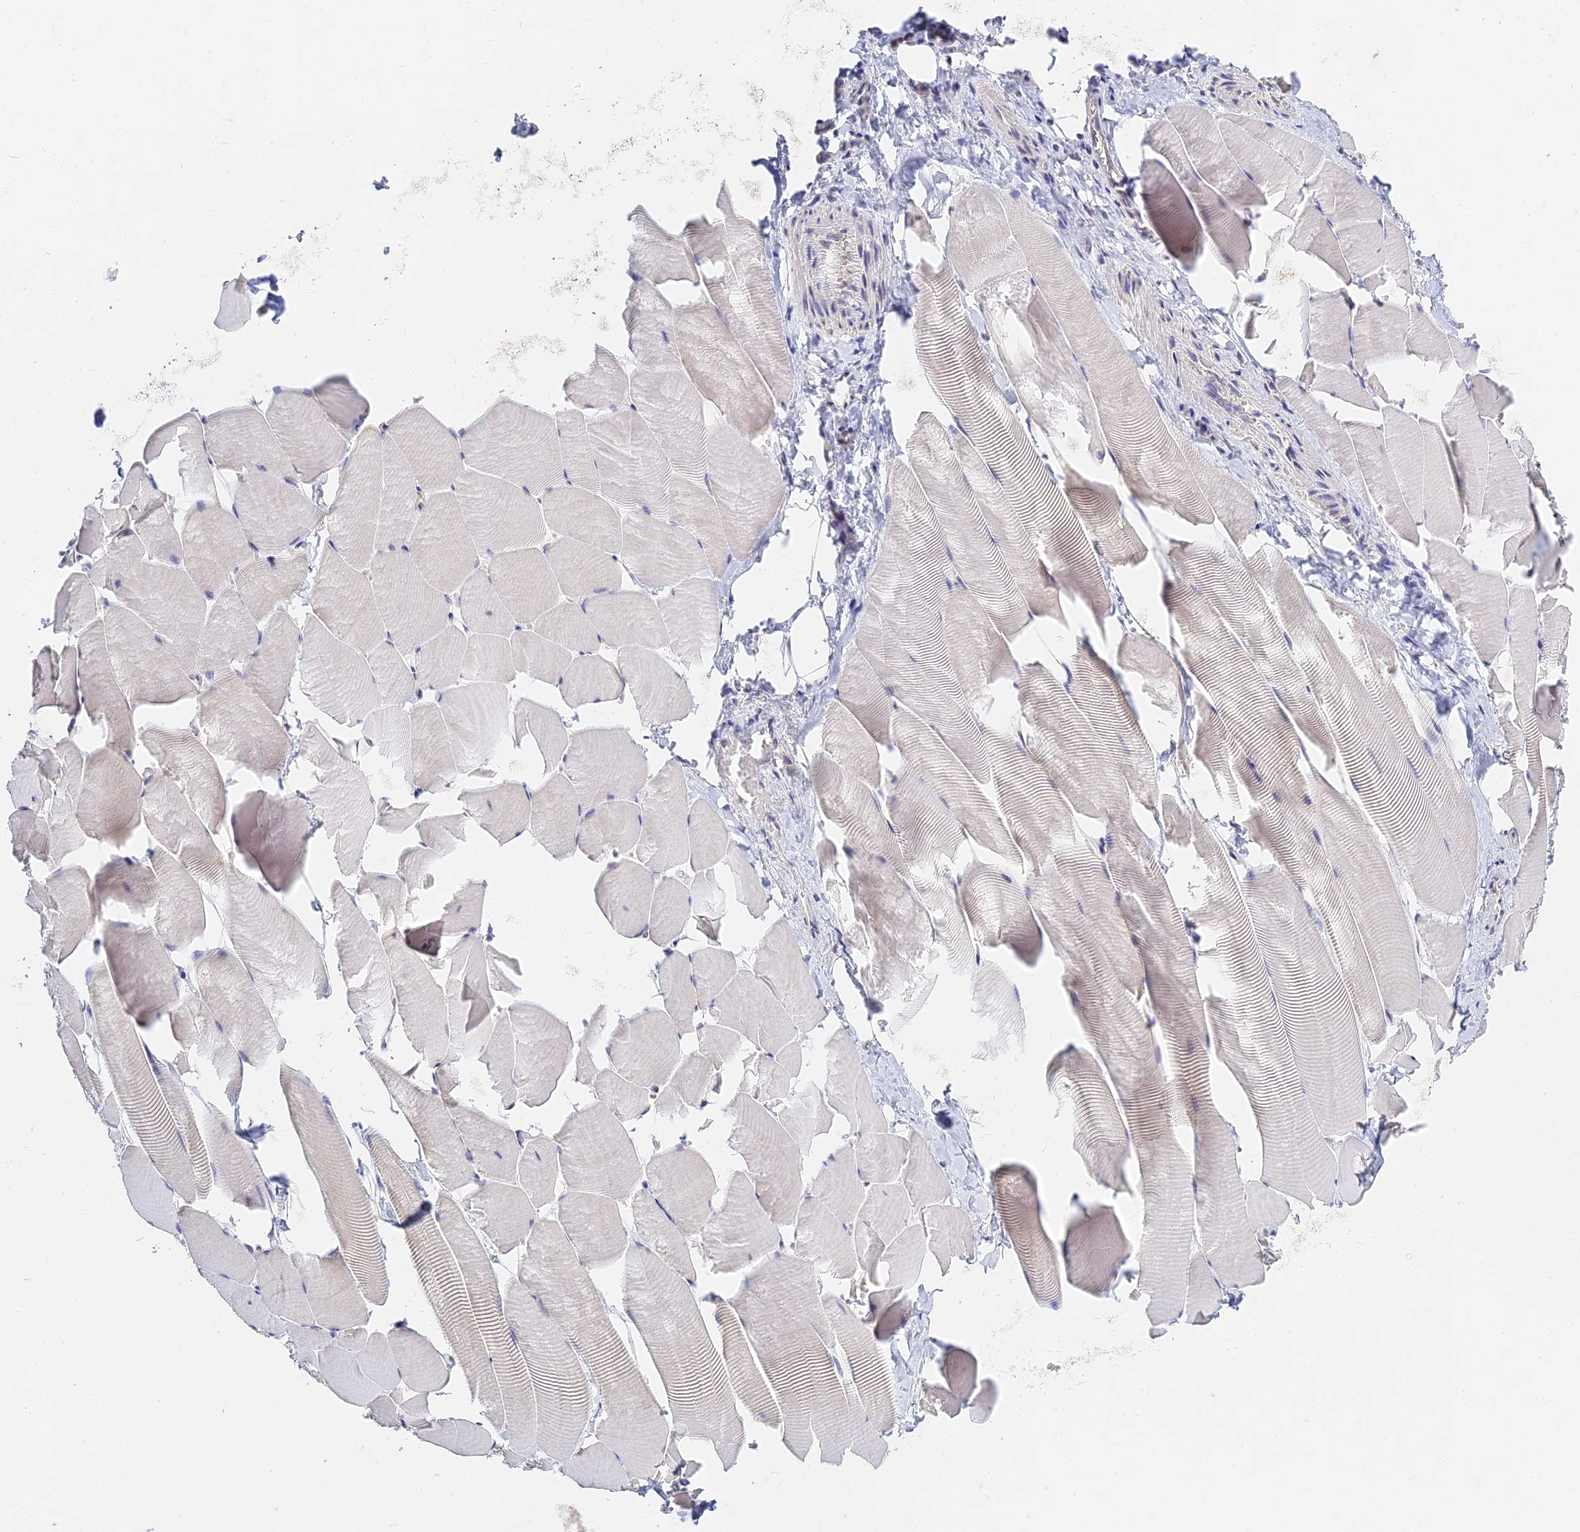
{"staining": {"intensity": "negative", "quantity": "none", "location": "none"}, "tissue": "skeletal muscle", "cell_type": "Myocytes", "image_type": "normal", "snomed": [{"axis": "morphology", "description": "Normal tissue, NOS"}, {"axis": "topography", "description": "Skeletal muscle"}], "caption": "Benign skeletal muscle was stained to show a protein in brown. There is no significant positivity in myocytes.", "gene": "HOXB1", "patient": {"sex": "male", "age": 25}}